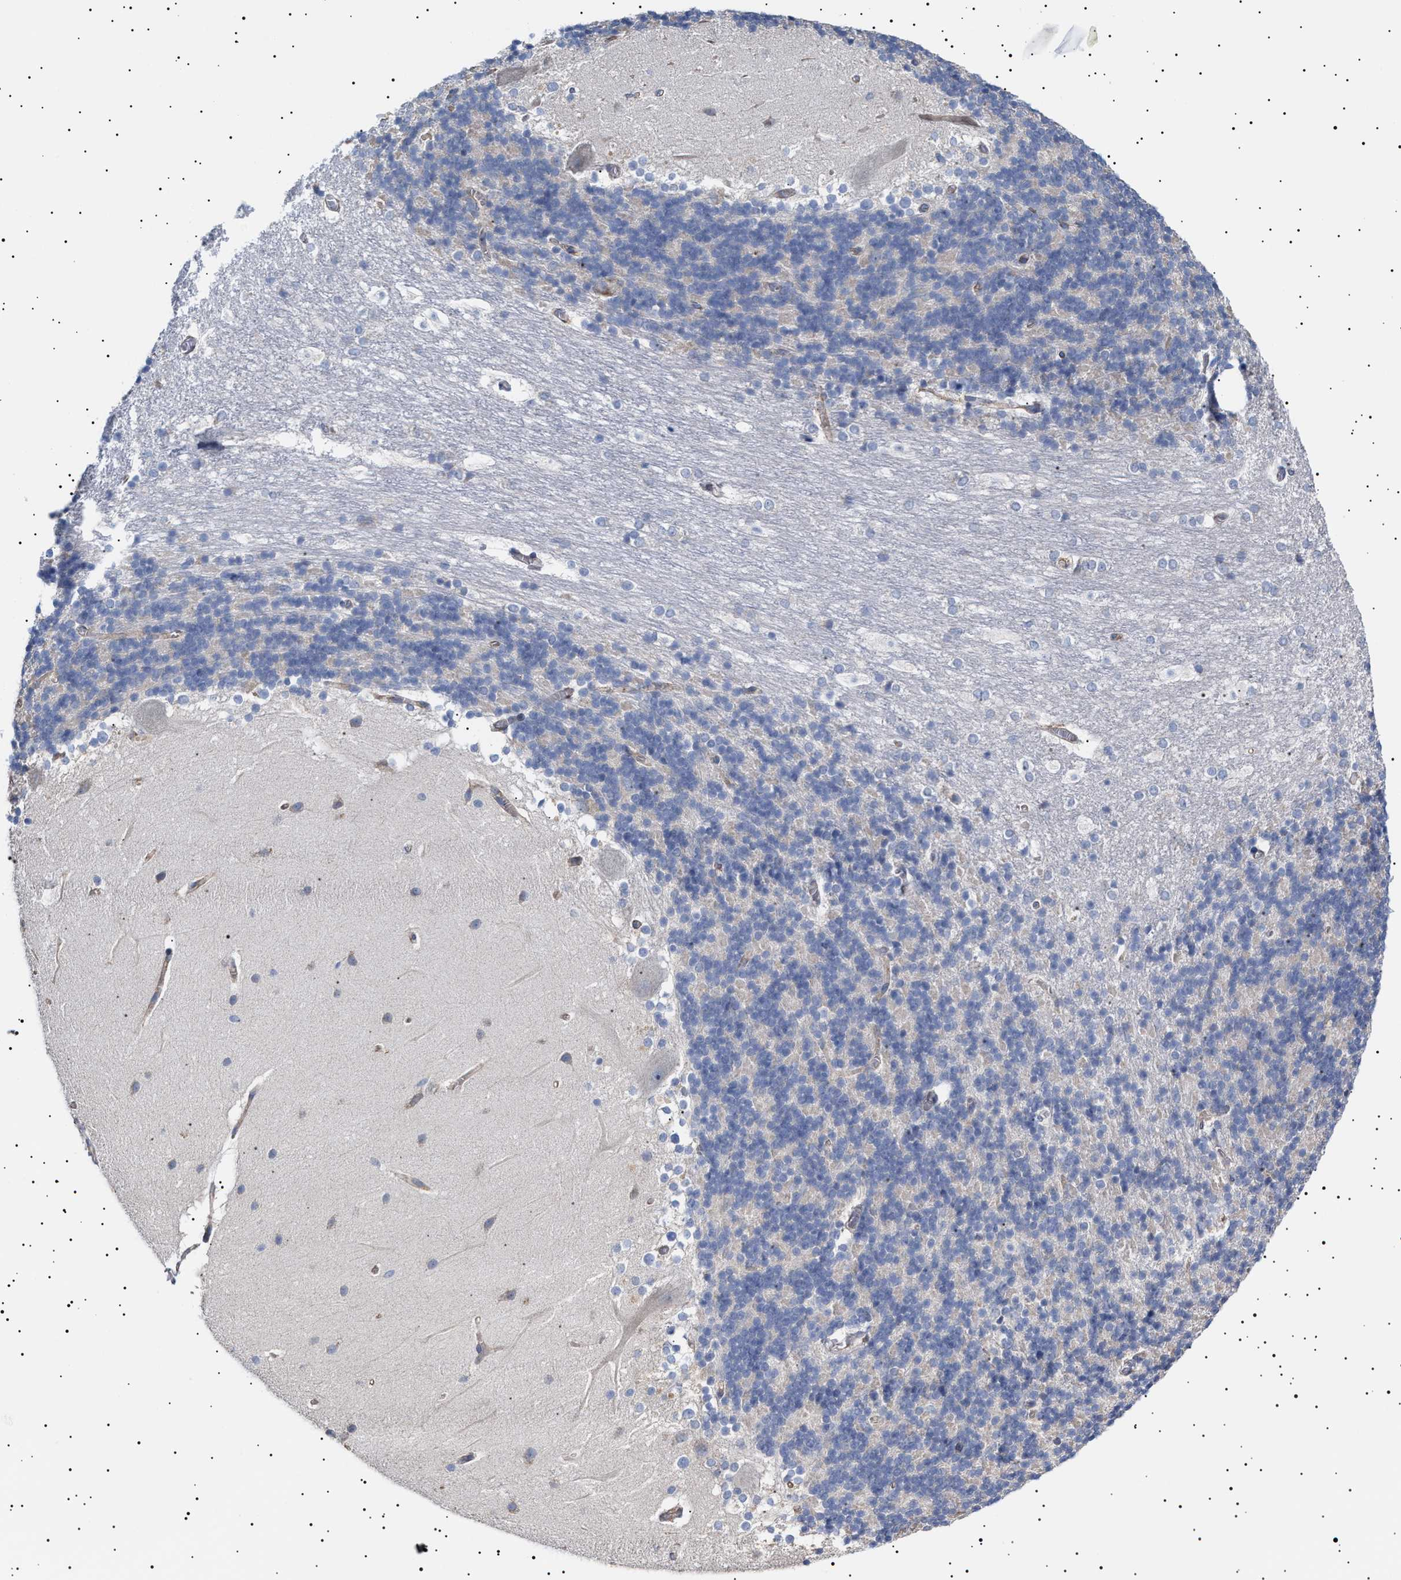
{"staining": {"intensity": "negative", "quantity": "none", "location": "none"}, "tissue": "cerebellum", "cell_type": "Cells in granular layer", "image_type": "normal", "snomed": [{"axis": "morphology", "description": "Normal tissue, NOS"}, {"axis": "topography", "description": "Cerebellum"}], "caption": "This is a photomicrograph of immunohistochemistry staining of unremarkable cerebellum, which shows no positivity in cells in granular layer. (DAB (3,3'-diaminobenzidine) immunohistochemistry (IHC), high magnification).", "gene": "ERCC6L2", "patient": {"sex": "female", "age": 19}}